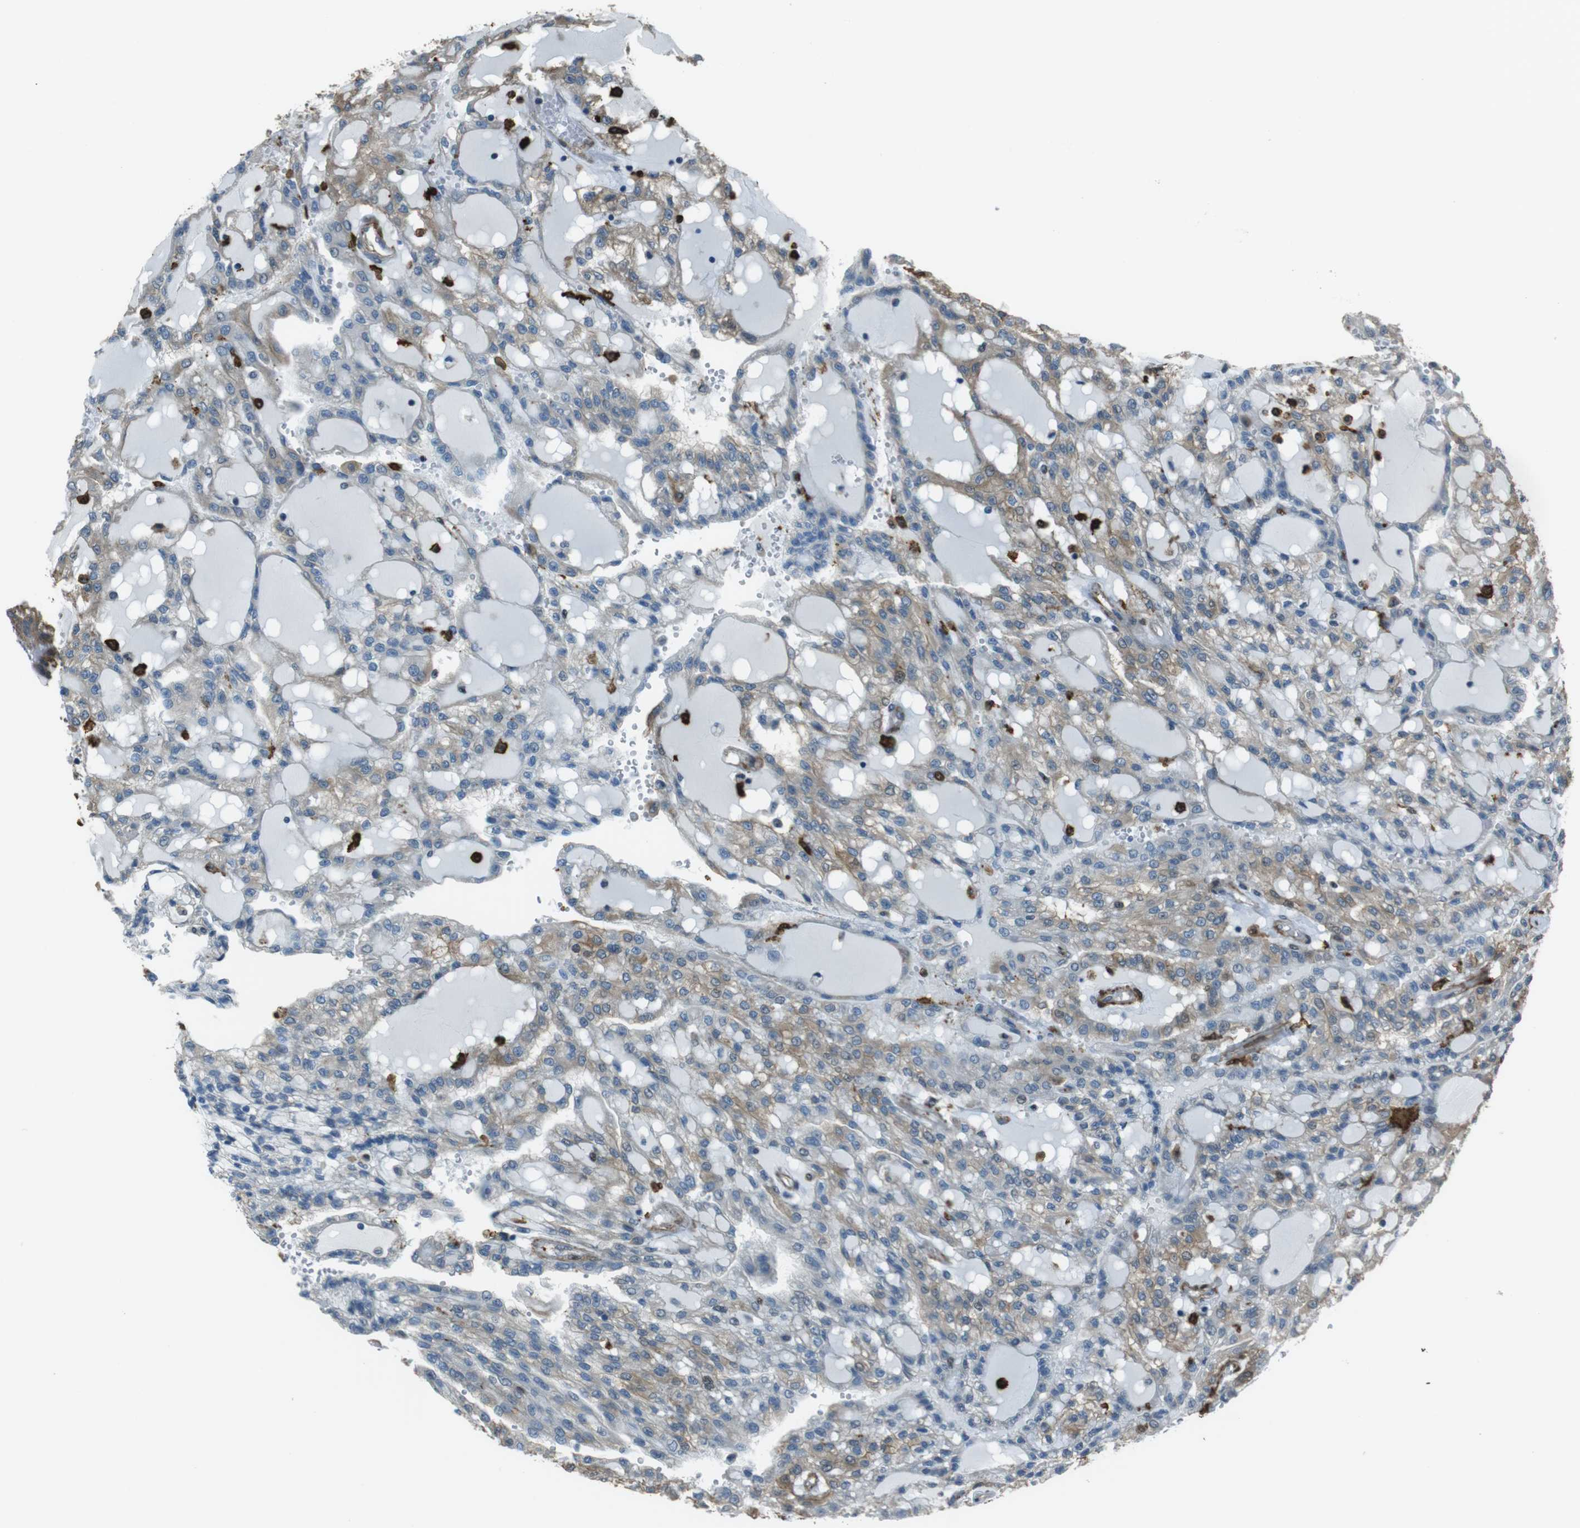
{"staining": {"intensity": "weak", "quantity": ">75%", "location": "cytoplasmic/membranous"}, "tissue": "renal cancer", "cell_type": "Tumor cells", "image_type": "cancer", "snomed": [{"axis": "morphology", "description": "Adenocarcinoma, NOS"}, {"axis": "topography", "description": "Kidney"}], "caption": "There is low levels of weak cytoplasmic/membranous positivity in tumor cells of renal cancer, as demonstrated by immunohistochemical staining (brown color).", "gene": "SFT2D1", "patient": {"sex": "male", "age": 63}}